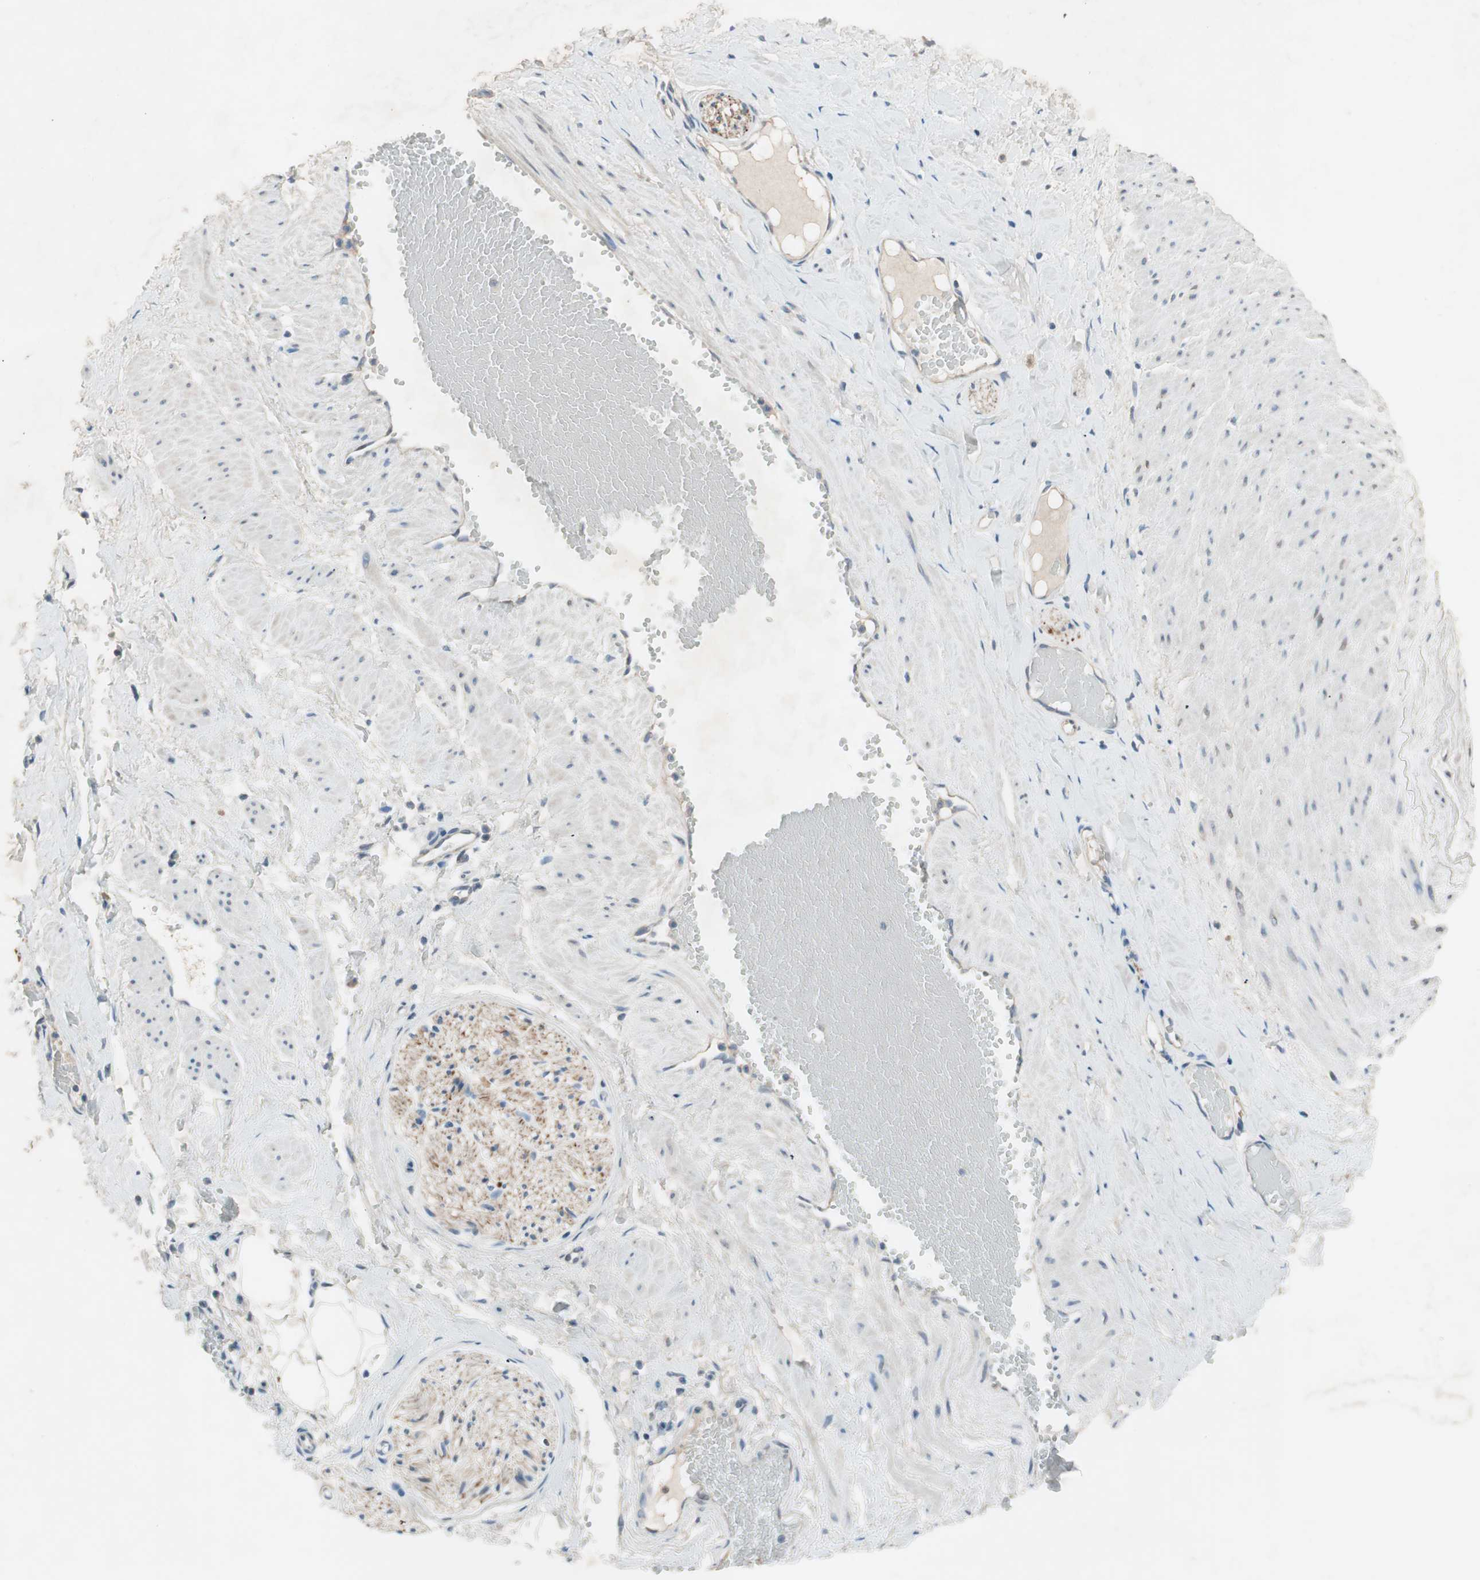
{"staining": {"intensity": "negative", "quantity": "none", "location": "none"}, "tissue": "adipose tissue", "cell_type": "Adipocytes", "image_type": "normal", "snomed": [{"axis": "morphology", "description": "Normal tissue, NOS"}, {"axis": "topography", "description": "Soft tissue"}, {"axis": "topography", "description": "Vascular tissue"}], "caption": "Adipocytes show no significant staining in normal adipose tissue. The staining is performed using DAB (3,3'-diaminobenzidine) brown chromogen with nuclei counter-stained in using hematoxylin.", "gene": "PRRG4", "patient": {"sex": "female", "age": 35}}